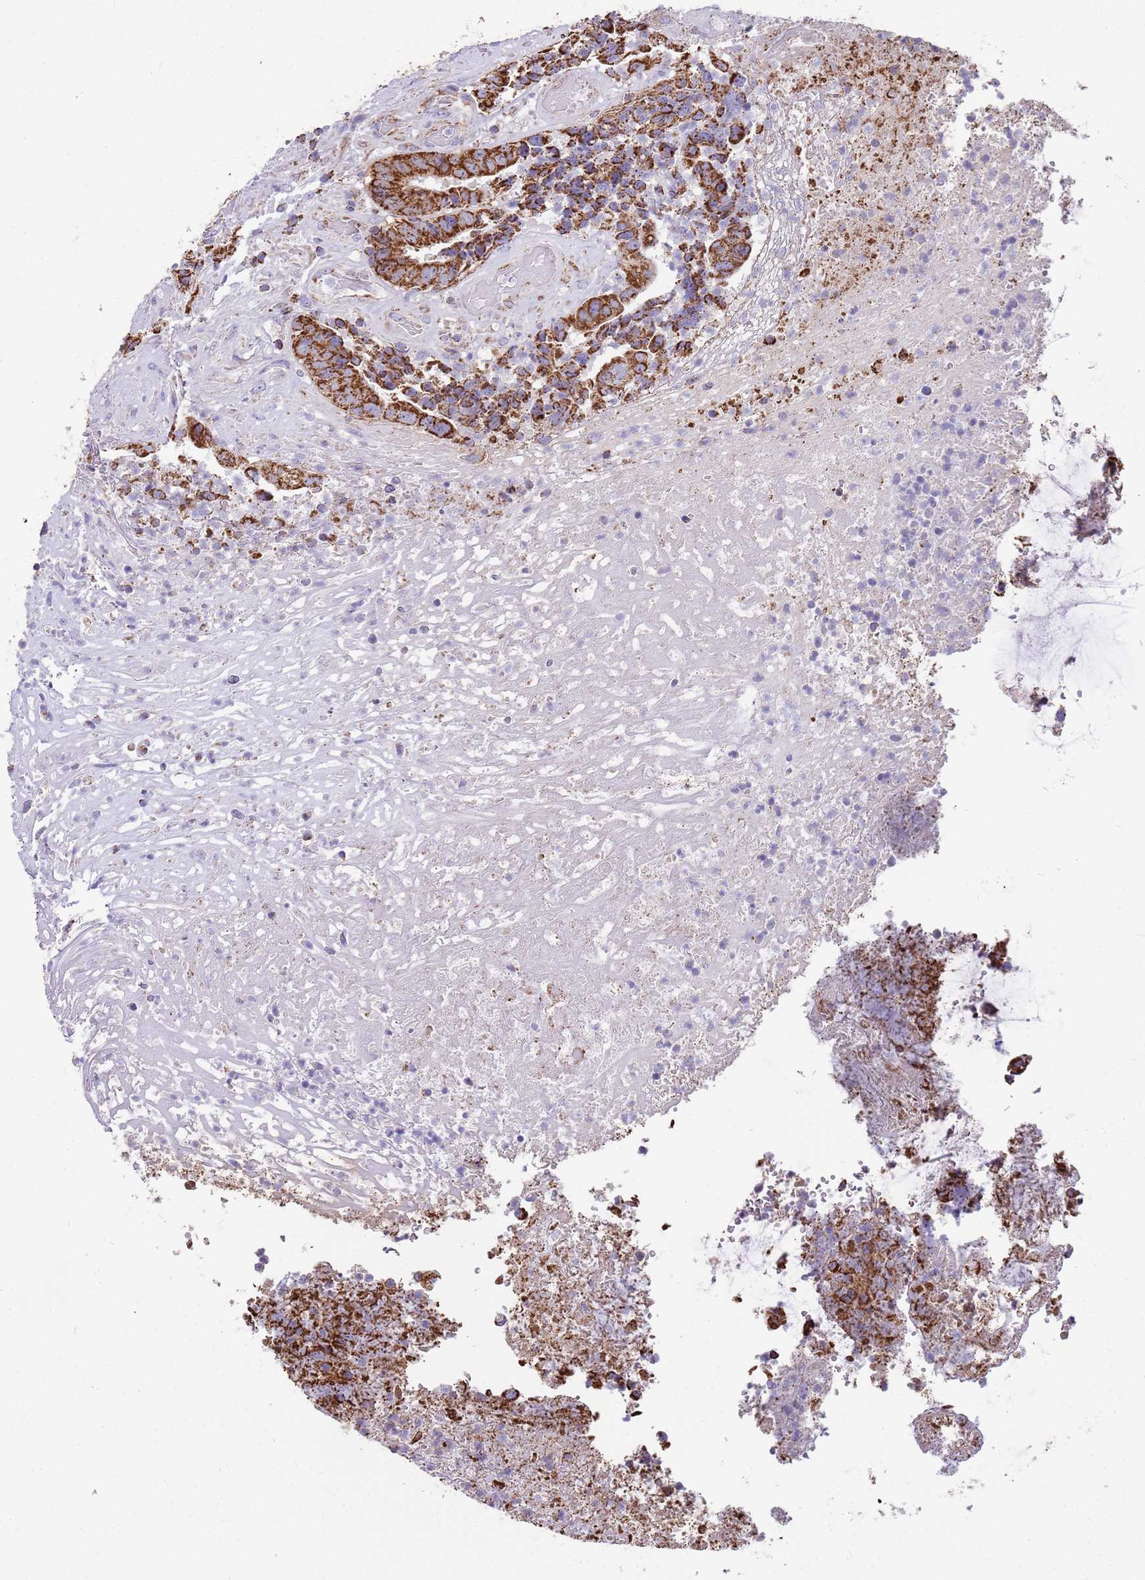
{"staining": {"intensity": "strong", "quantity": ">75%", "location": "cytoplasmic/membranous"}, "tissue": "colorectal cancer", "cell_type": "Tumor cells", "image_type": "cancer", "snomed": [{"axis": "morphology", "description": "Adenocarcinoma, NOS"}, {"axis": "topography", "description": "Rectum"}], "caption": "A histopathology image showing strong cytoplasmic/membranous positivity in about >75% of tumor cells in colorectal cancer, as visualized by brown immunohistochemical staining.", "gene": "TTLL1", "patient": {"sex": "male", "age": 72}}